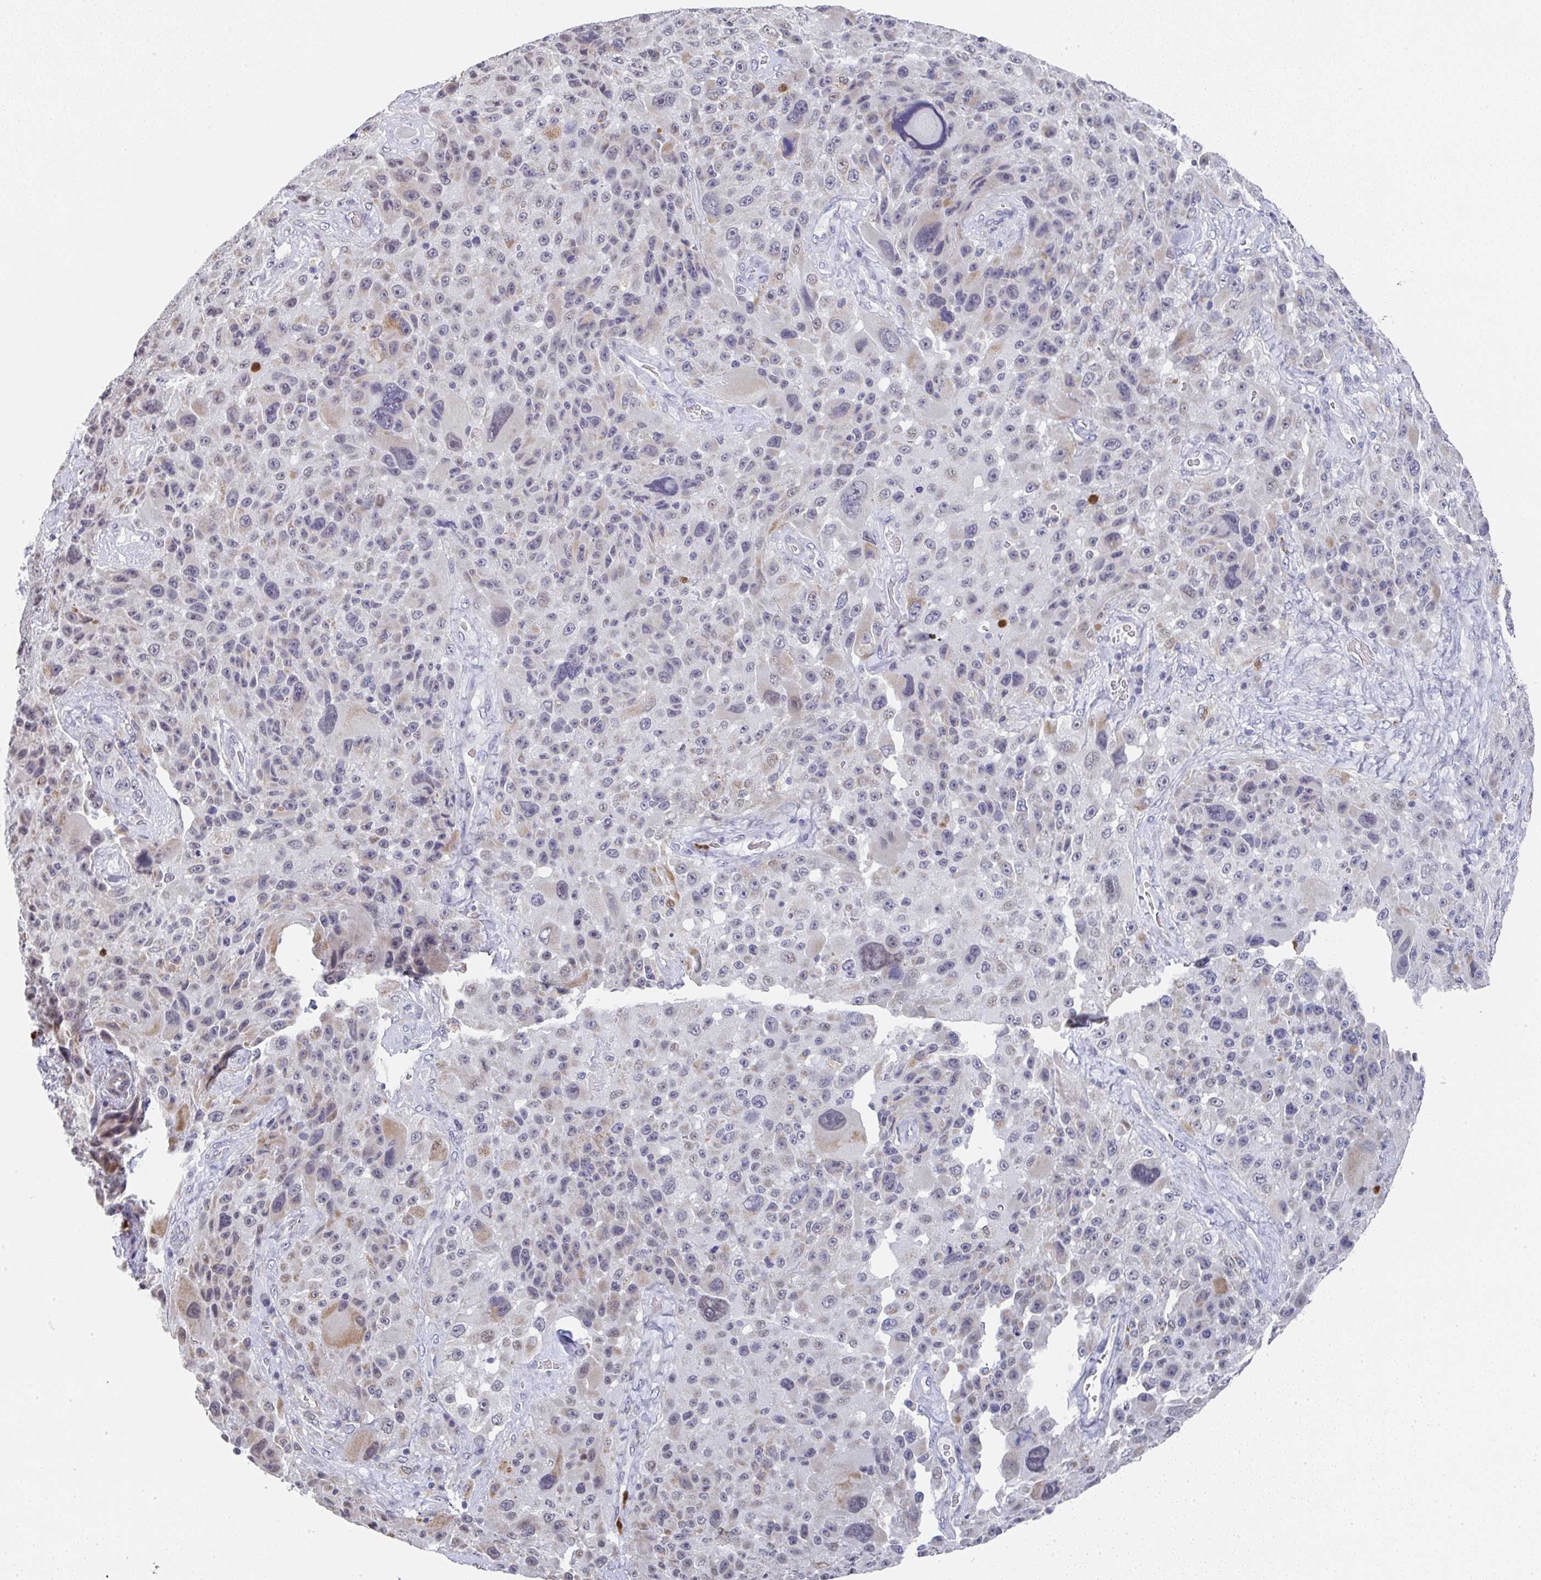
{"staining": {"intensity": "weak", "quantity": "25%-75%", "location": "cytoplasmic/membranous,nuclear"}, "tissue": "melanoma", "cell_type": "Tumor cells", "image_type": "cancer", "snomed": [{"axis": "morphology", "description": "Malignant melanoma, Metastatic site"}, {"axis": "topography", "description": "Lymph node"}], "caption": "Brown immunohistochemical staining in human melanoma reveals weak cytoplasmic/membranous and nuclear positivity in approximately 25%-75% of tumor cells.", "gene": "NCF1", "patient": {"sex": "male", "age": 62}}